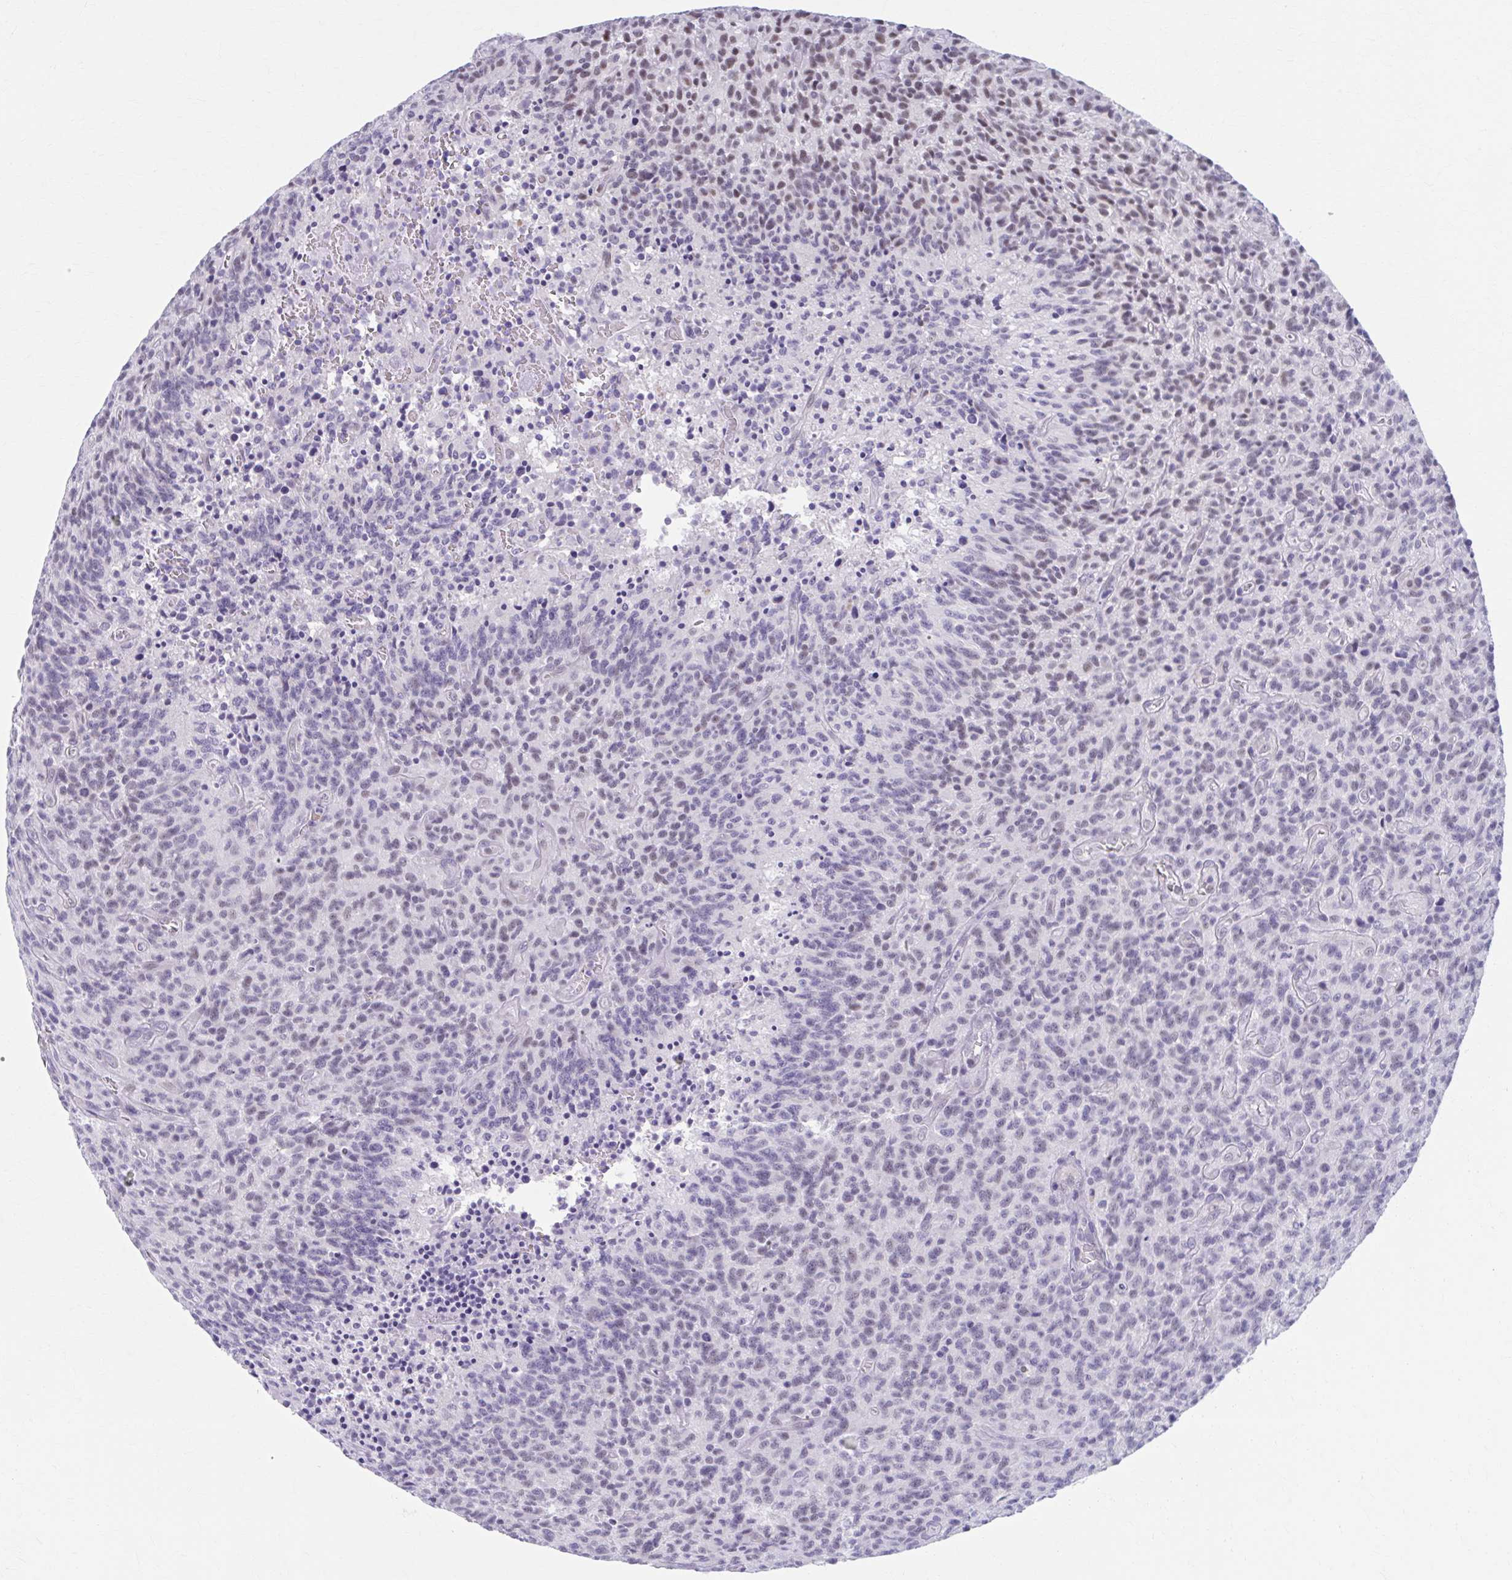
{"staining": {"intensity": "weak", "quantity": ">75%", "location": "nuclear"}, "tissue": "glioma", "cell_type": "Tumor cells", "image_type": "cancer", "snomed": [{"axis": "morphology", "description": "Glioma, malignant, High grade"}, {"axis": "topography", "description": "Brain"}], "caption": "This micrograph reveals immunohistochemistry staining of malignant glioma (high-grade), with low weak nuclear expression in approximately >75% of tumor cells.", "gene": "CCDC105", "patient": {"sex": "male", "age": 76}}